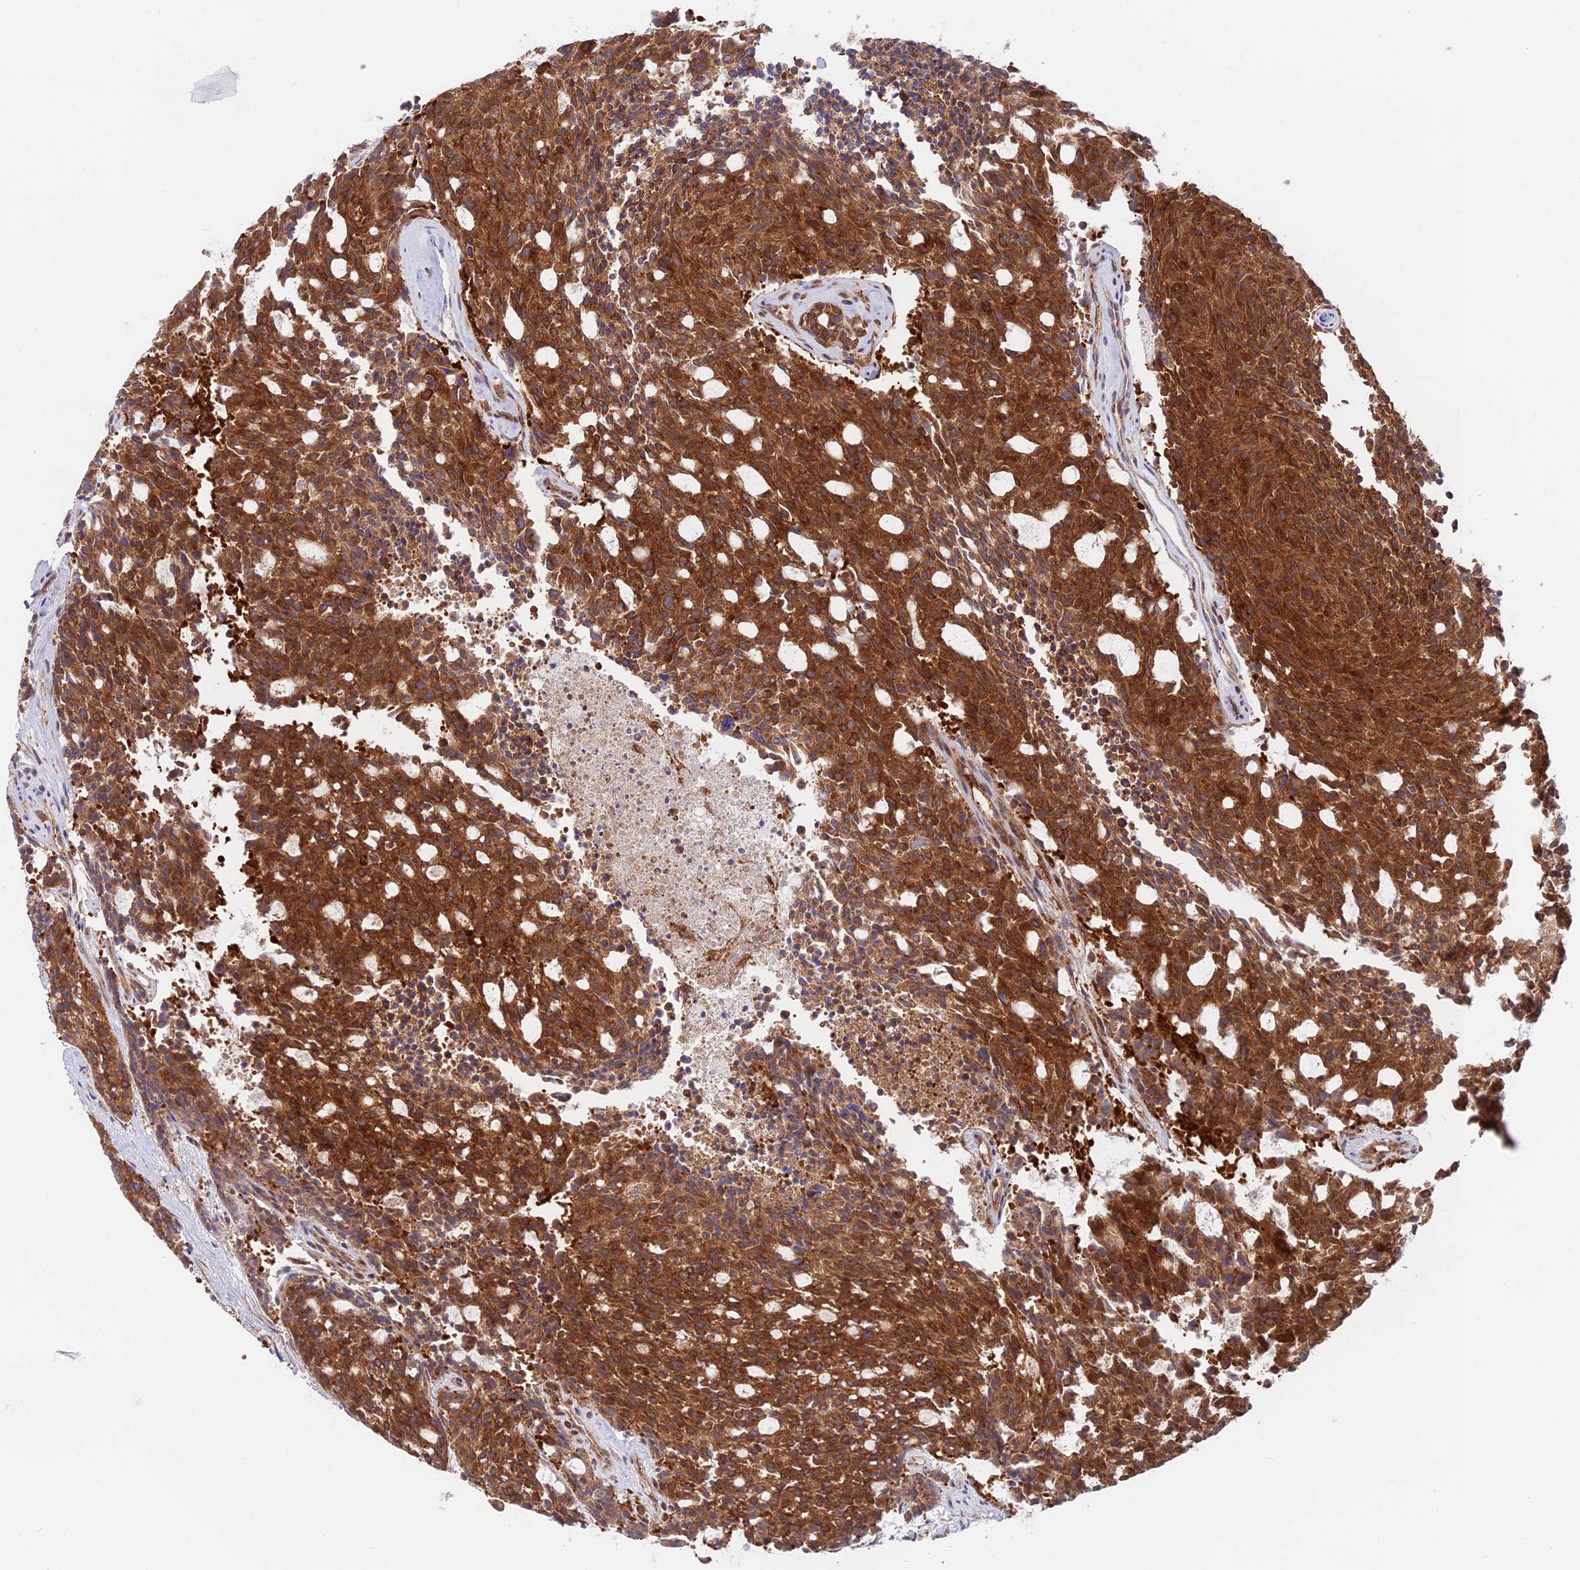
{"staining": {"intensity": "strong", "quantity": ">75%", "location": "cytoplasmic/membranous"}, "tissue": "carcinoid", "cell_type": "Tumor cells", "image_type": "cancer", "snomed": [{"axis": "morphology", "description": "Carcinoid, malignant, NOS"}, {"axis": "topography", "description": "Pancreas"}], "caption": "Tumor cells show strong cytoplasmic/membranous positivity in approximately >75% of cells in carcinoid (malignant).", "gene": "GOLGA3", "patient": {"sex": "female", "age": 54}}